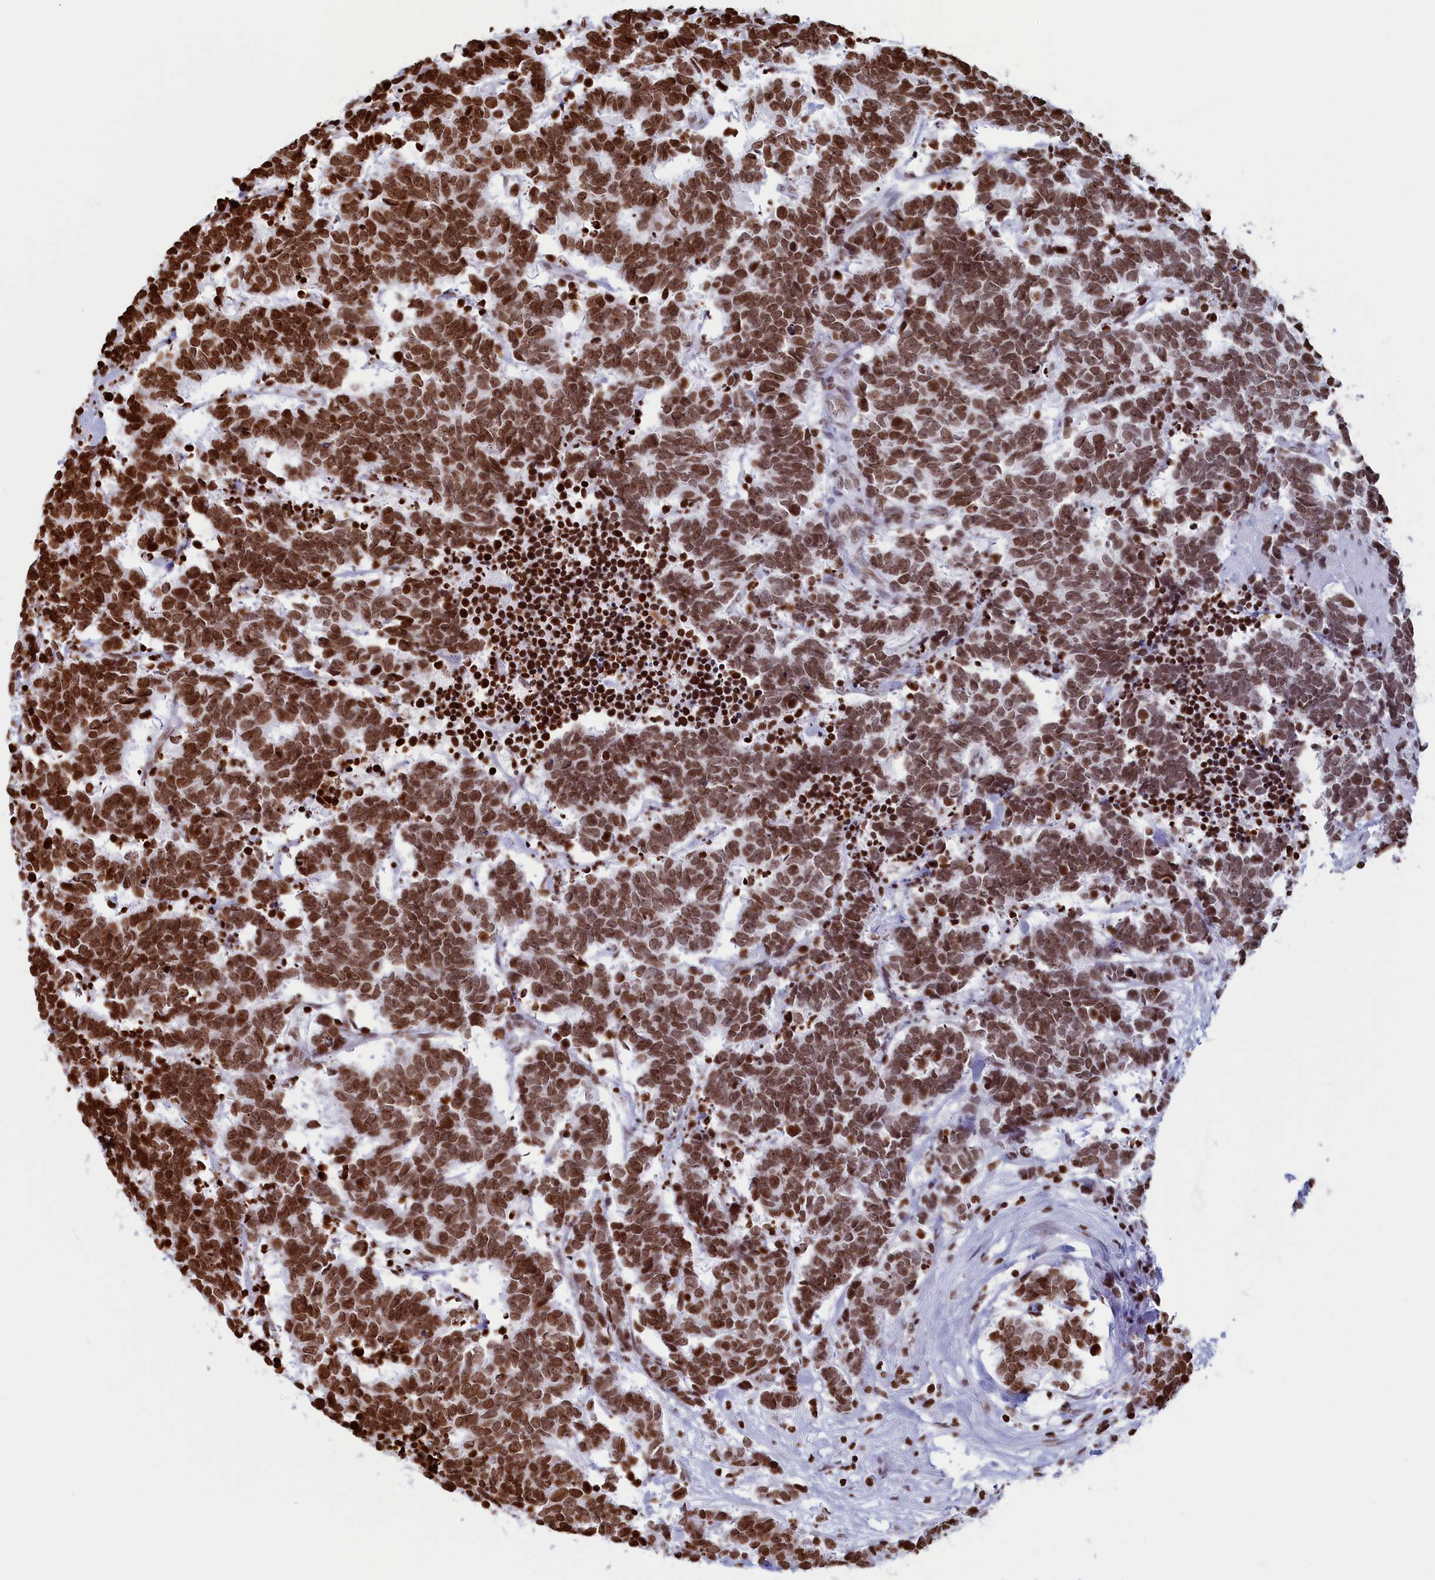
{"staining": {"intensity": "strong", "quantity": ">75%", "location": "nuclear"}, "tissue": "carcinoid", "cell_type": "Tumor cells", "image_type": "cancer", "snomed": [{"axis": "morphology", "description": "Carcinoma, NOS"}, {"axis": "morphology", "description": "Carcinoid, malignant, NOS"}, {"axis": "topography", "description": "Urinary bladder"}], "caption": "Carcinoid stained with immunohistochemistry (IHC) demonstrates strong nuclear expression in about >75% of tumor cells.", "gene": "APOBEC3A", "patient": {"sex": "male", "age": 57}}